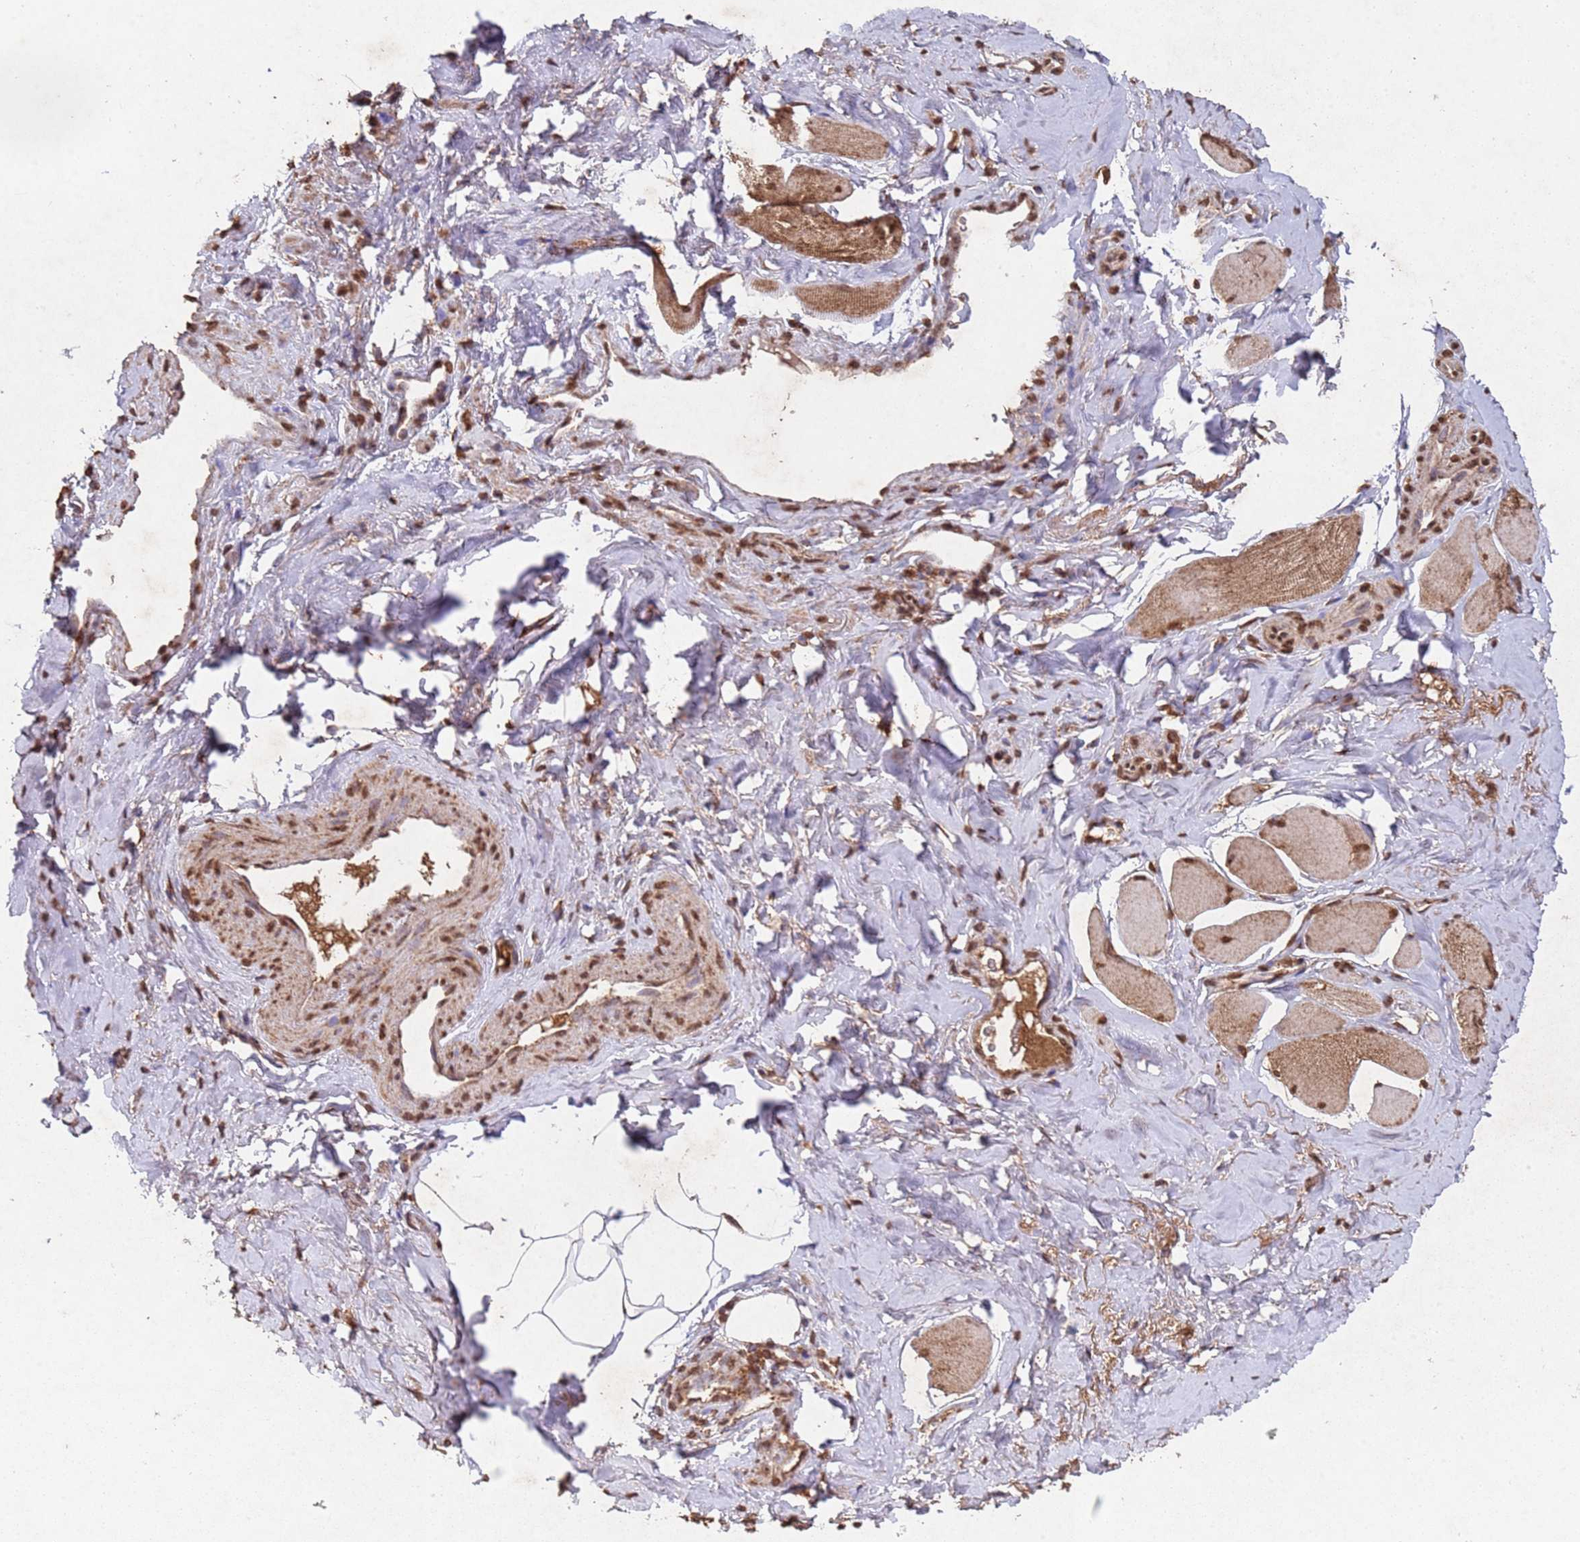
{"staining": {"intensity": "moderate", "quantity": ">75%", "location": "cytoplasmic/membranous,nuclear"}, "tissue": "smooth muscle", "cell_type": "Smooth muscle cells", "image_type": "normal", "snomed": [{"axis": "morphology", "description": "Normal tissue, NOS"}, {"axis": "topography", "description": "Smooth muscle"}, {"axis": "topography", "description": "Peripheral nerve tissue"}], "caption": "This micrograph displays unremarkable smooth muscle stained with immunohistochemistry (IHC) to label a protein in brown. The cytoplasmic/membranous,nuclear of smooth muscle cells show moderate positivity for the protein. Nuclei are counter-stained blue.", "gene": "HDAC10", "patient": {"sex": "male", "age": 69}}